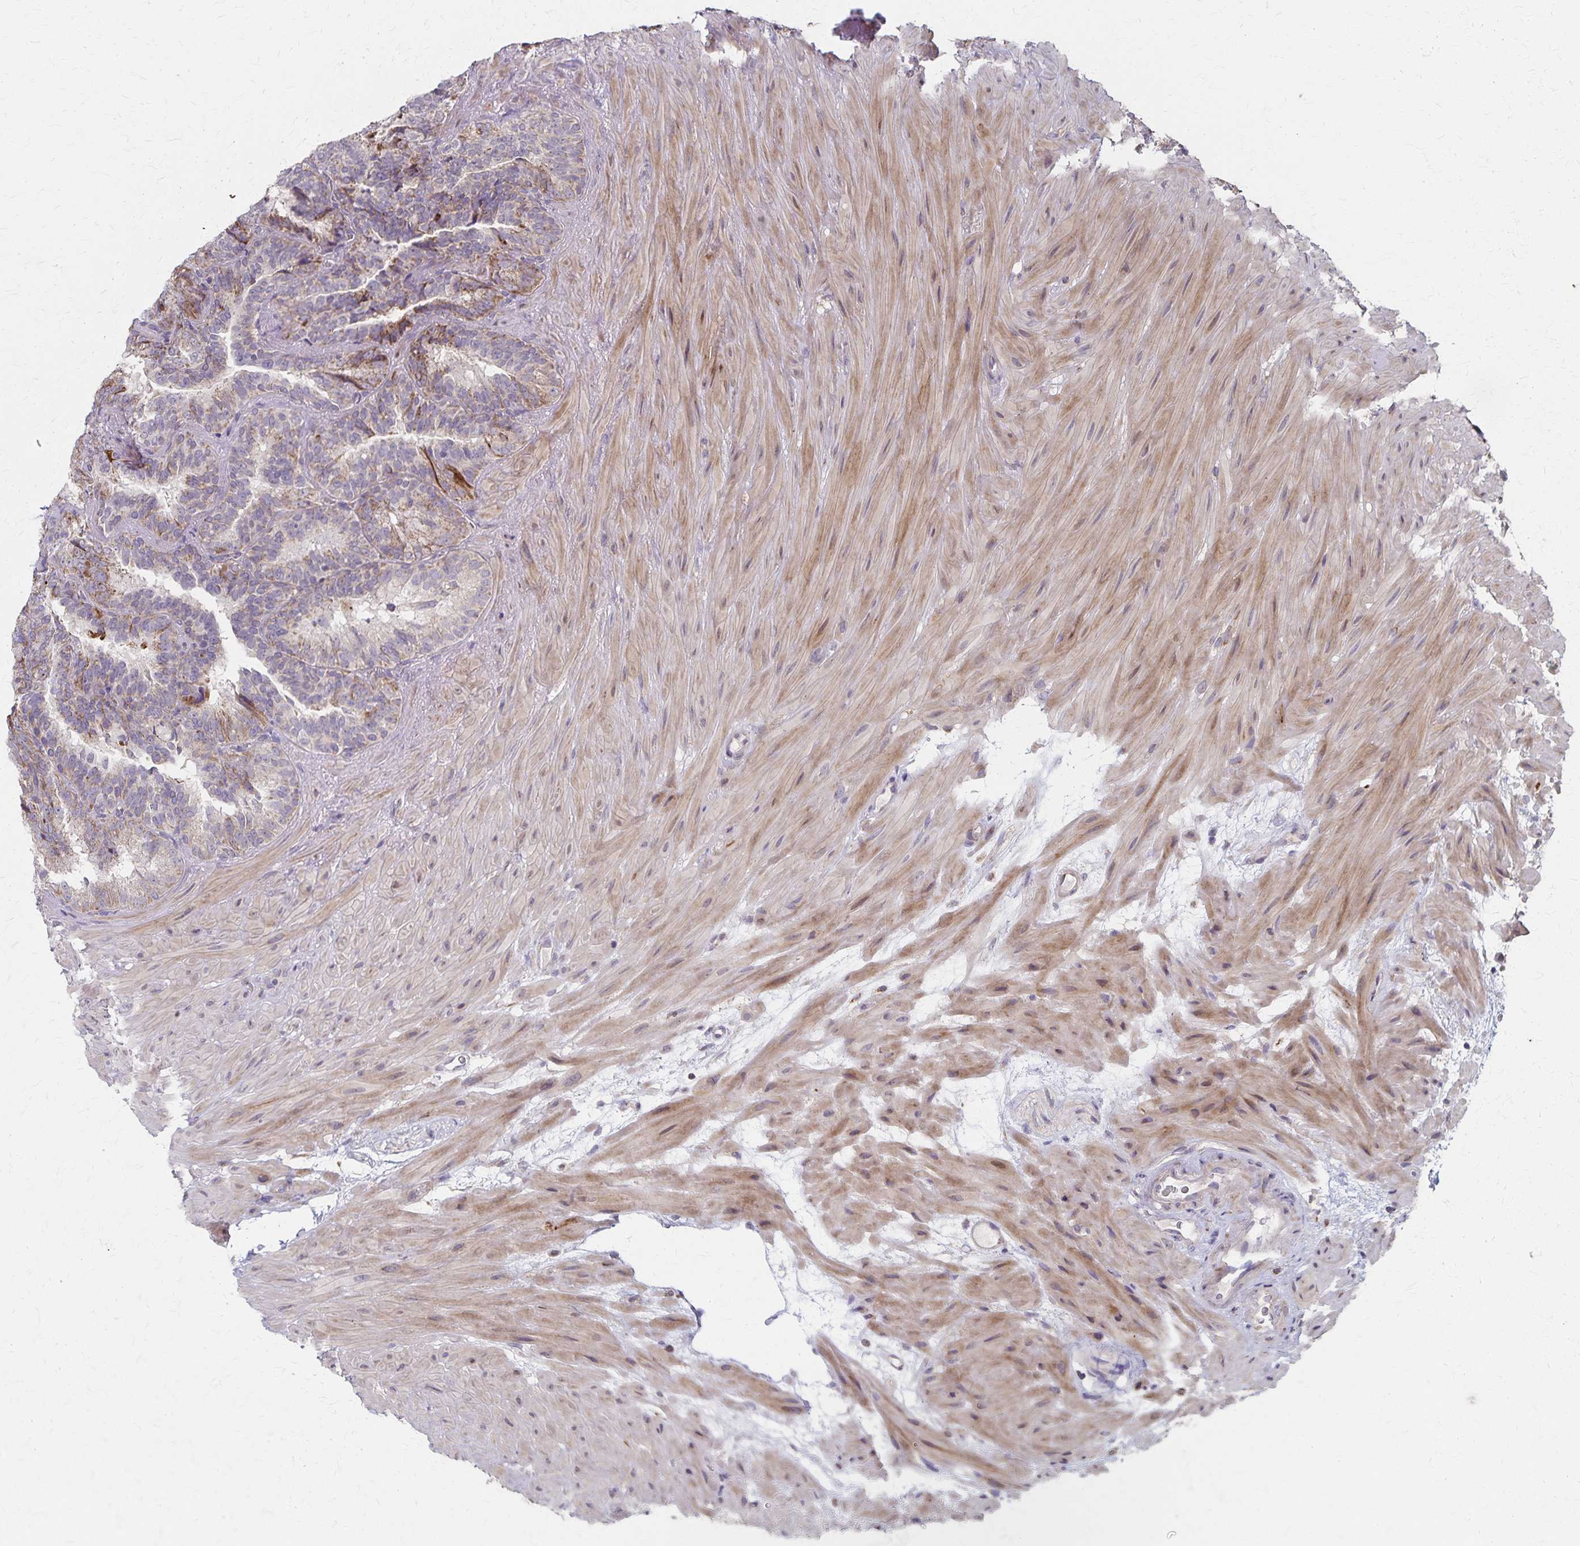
{"staining": {"intensity": "moderate", "quantity": "25%-75%", "location": "cytoplasmic/membranous"}, "tissue": "seminal vesicle", "cell_type": "Glandular cells", "image_type": "normal", "snomed": [{"axis": "morphology", "description": "Normal tissue, NOS"}, {"axis": "topography", "description": "Seminal veicle"}], "caption": "DAB immunohistochemical staining of unremarkable seminal vesicle shows moderate cytoplasmic/membranous protein expression in about 25%-75% of glandular cells. (IHC, brightfield microscopy, high magnification).", "gene": "DYRK4", "patient": {"sex": "male", "age": 60}}